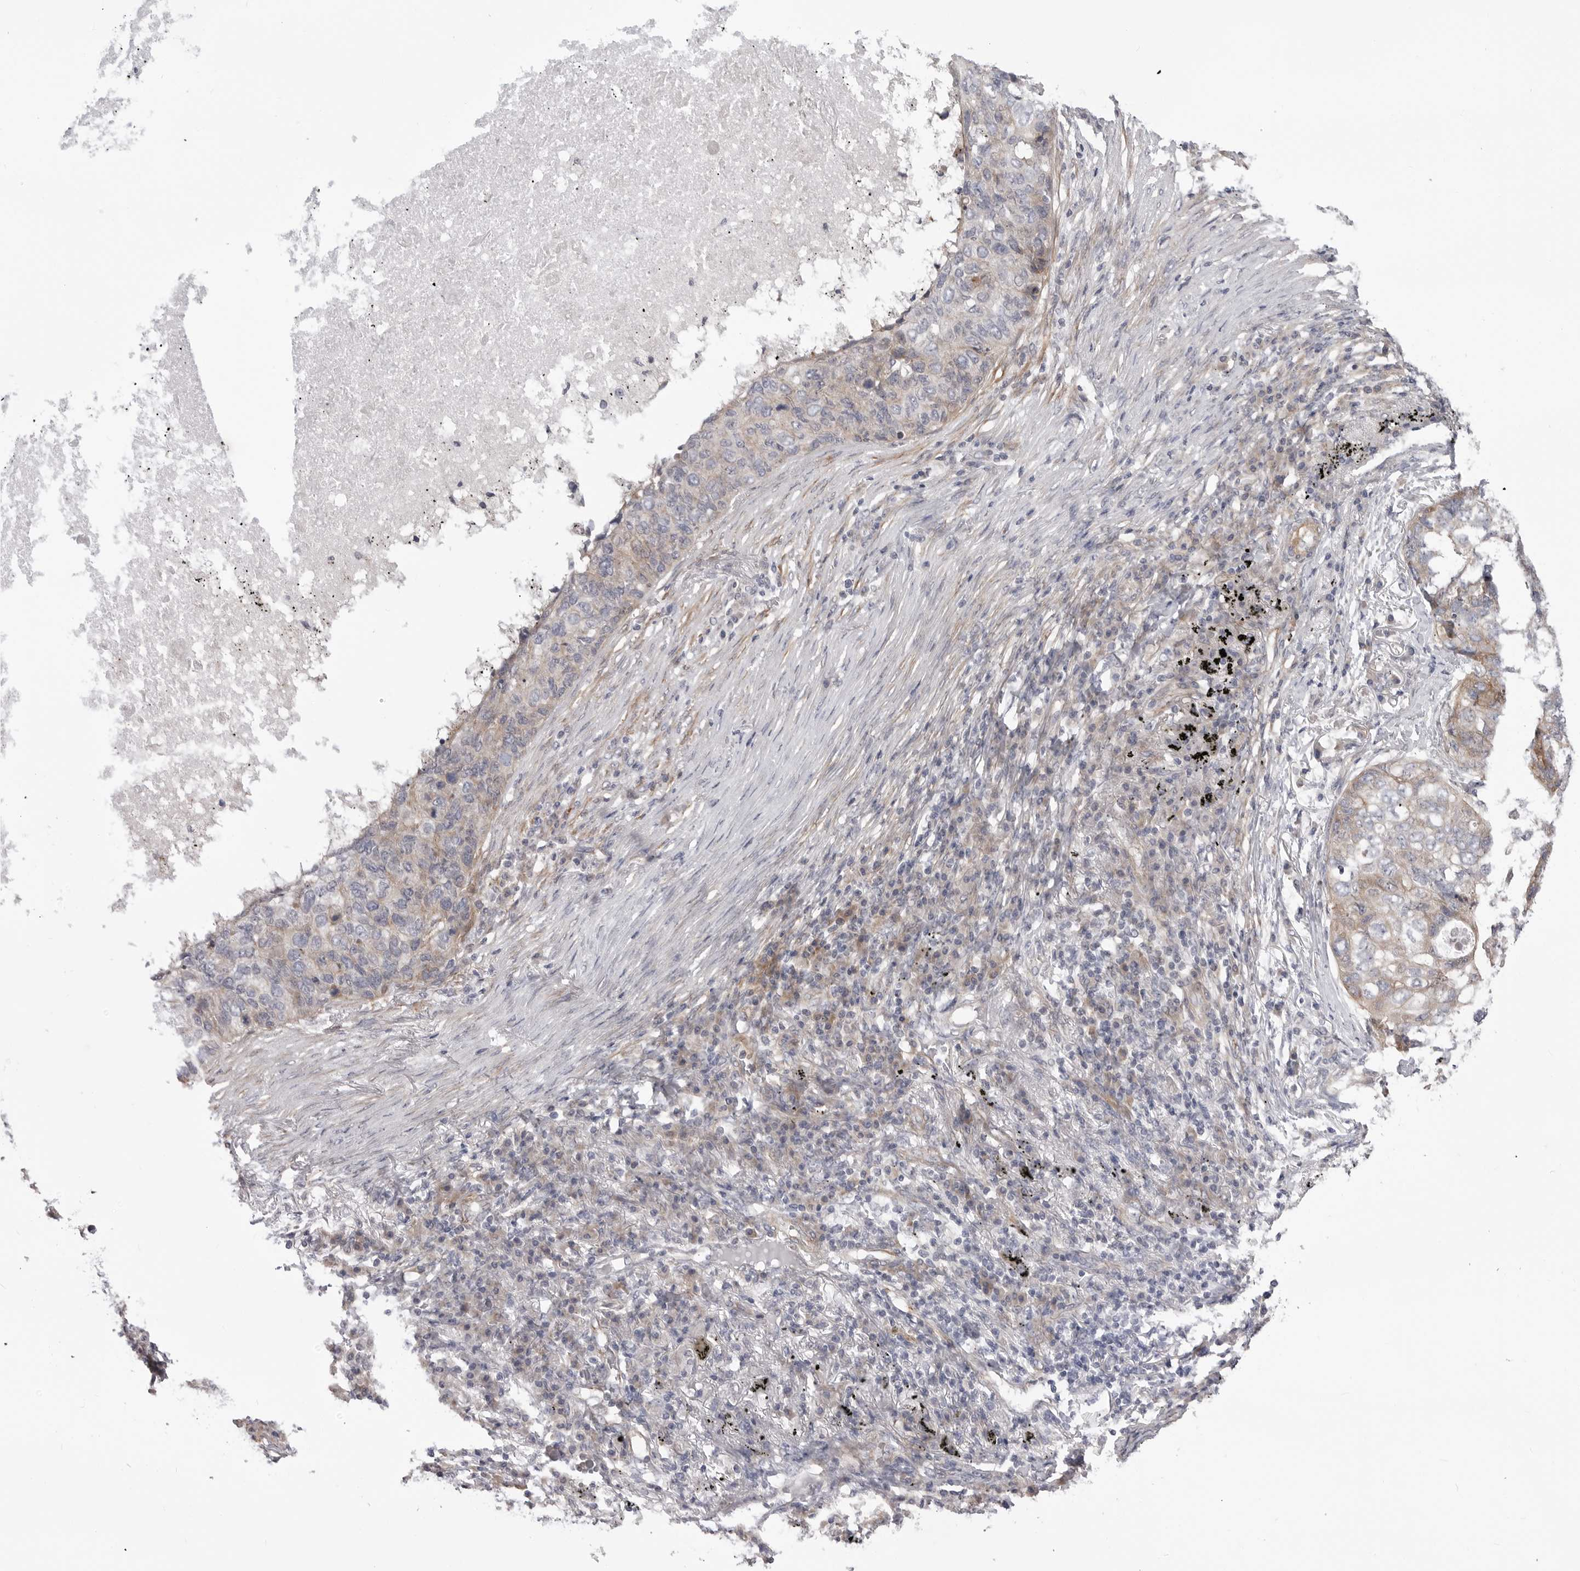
{"staining": {"intensity": "weak", "quantity": "<25%", "location": "cytoplasmic/membranous"}, "tissue": "lung cancer", "cell_type": "Tumor cells", "image_type": "cancer", "snomed": [{"axis": "morphology", "description": "Squamous cell carcinoma, NOS"}, {"axis": "topography", "description": "Lung"}], "caption": "Immunohistochemistry (IHC) image of squamous cell carcinoma (lung) stained for a protein (brown), which exhibits no staining in tumor cells.", "gene": "SCP2", "patient": {"sex": "female", "age": 63}}